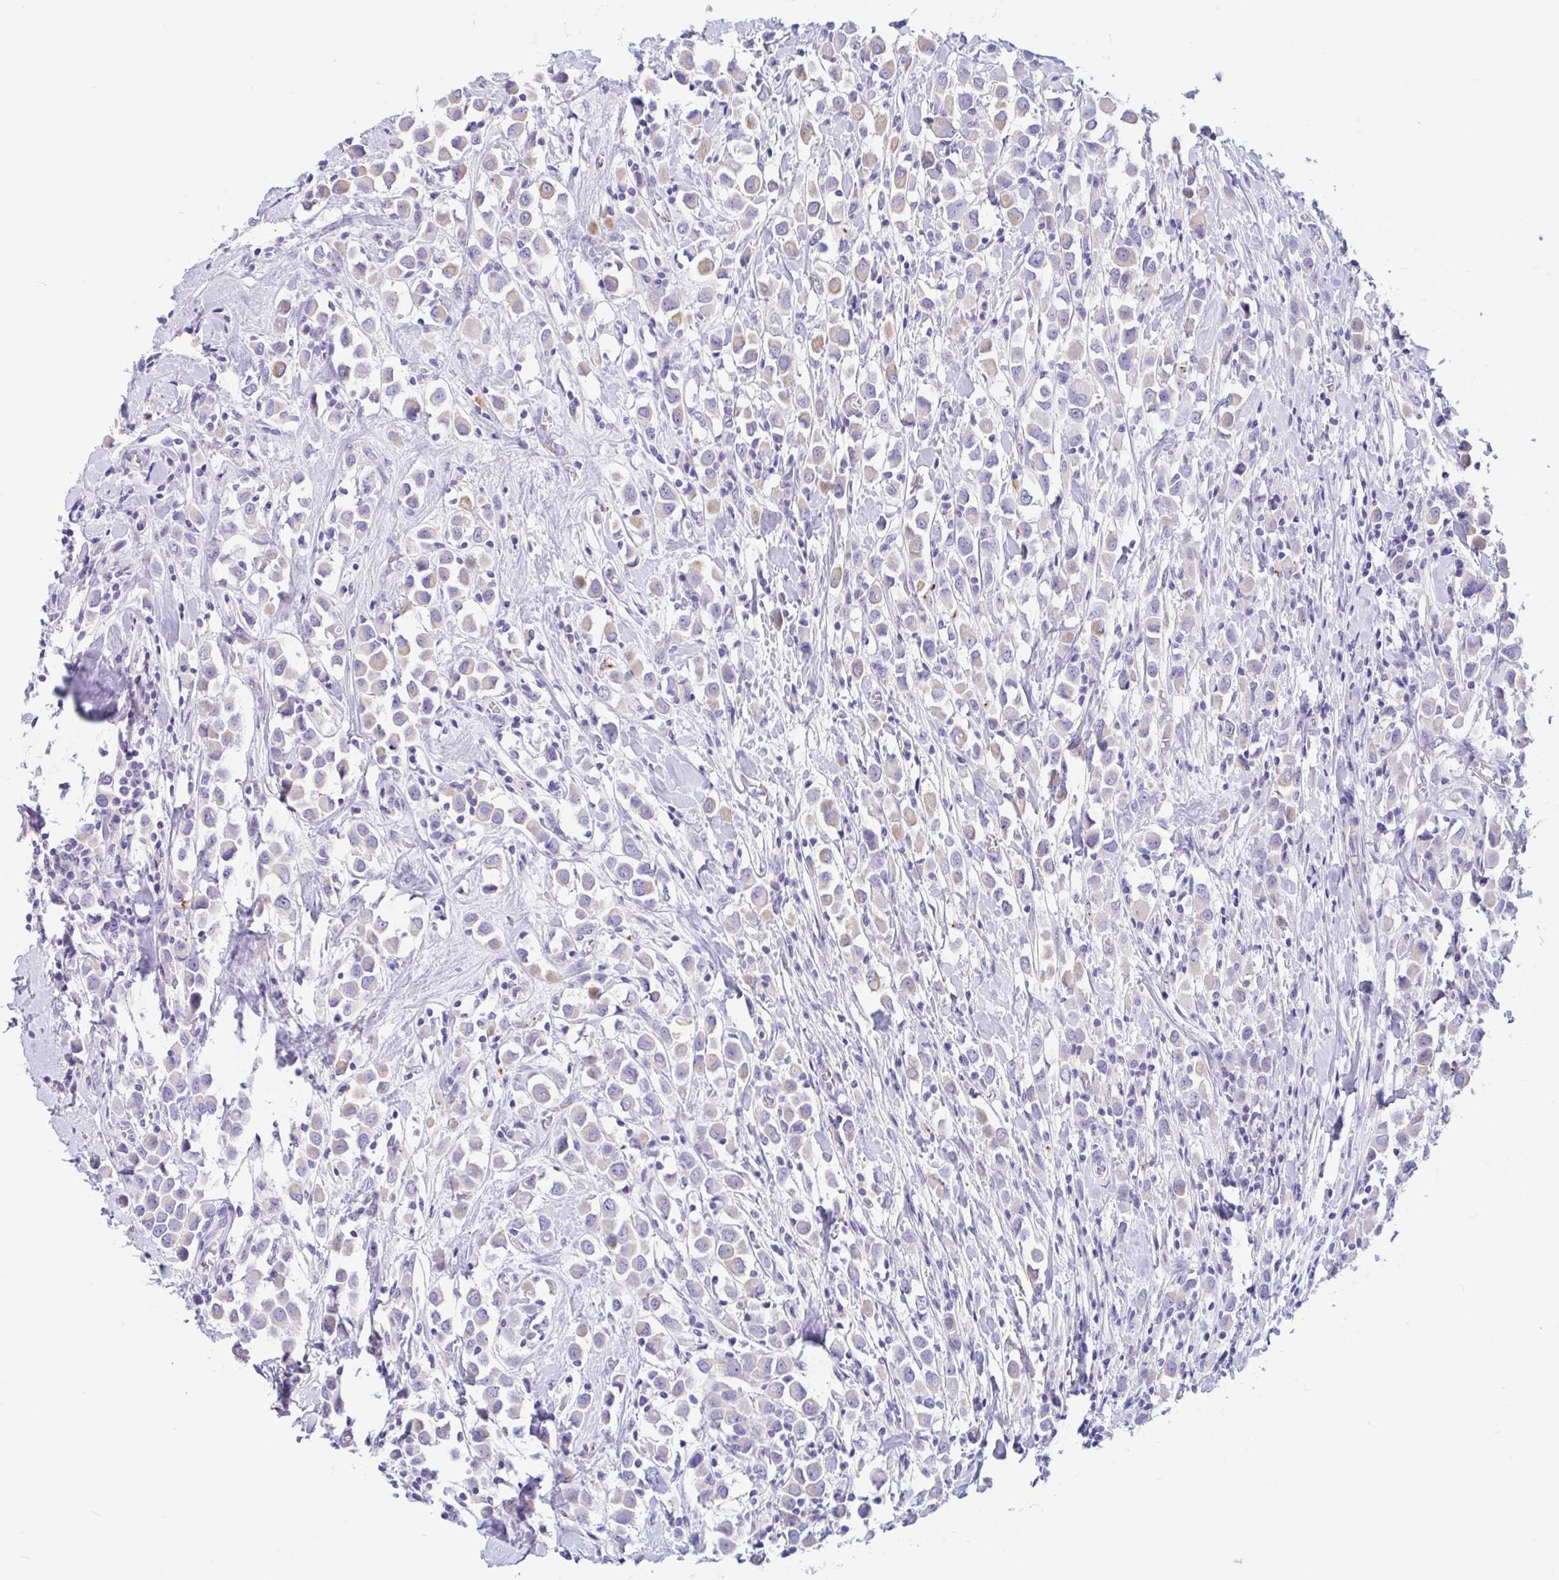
{"staining": {"intensity": "negative", "quantity": "none", "location": "none"}, "tissue": "breast cancer", "cell_type": "Tumor cells", "image_type": "cancer", "snomed": [{"axis": "morphology", "description": "Duct carcinoma"}, {"axis": "topography", "description": "Breast"}], "caption": "High power microscopy photomicrograph of an immunohistochemistry (IHC) micrograph of breast cancer, revealing no significant positivity in tumor cells.", "gene": "OR6N2", "patient": {"sex": "female", "age": 61}}